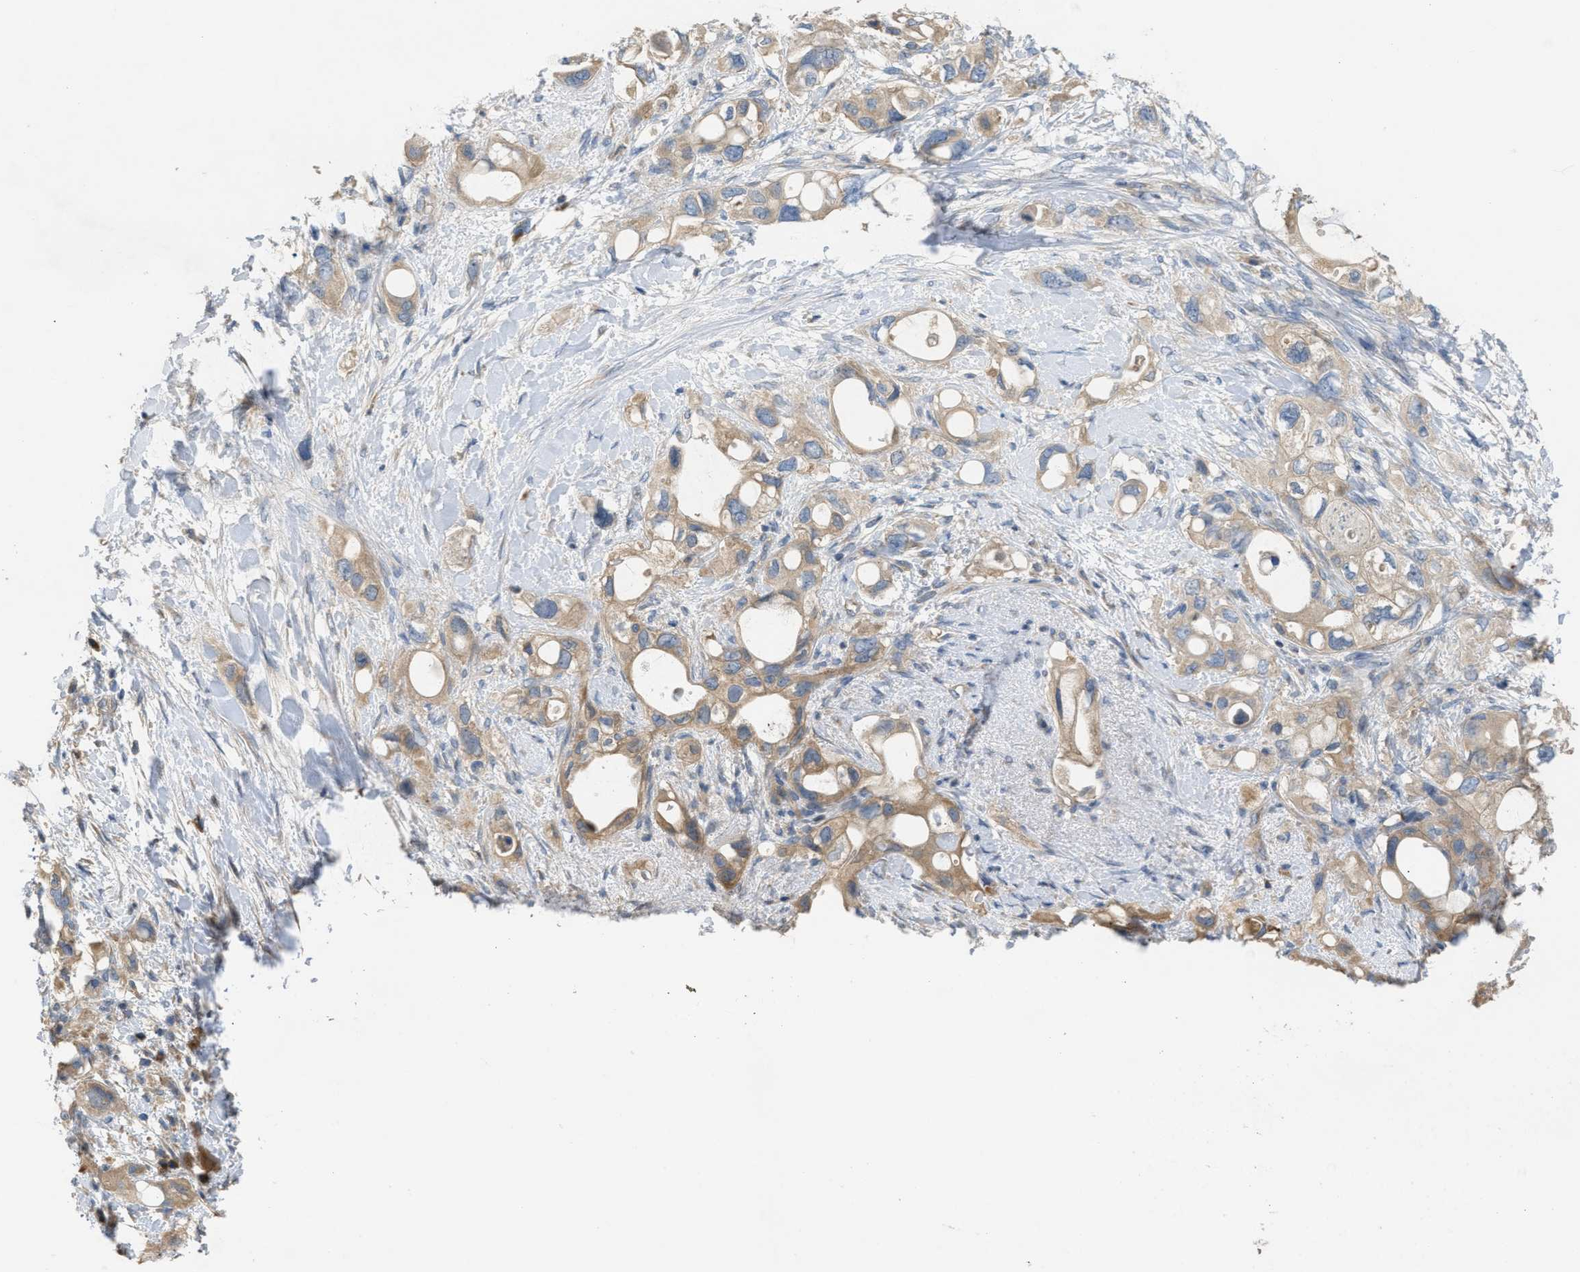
{"staining": {"intensity": "moderate", "quantity": ">75%", "location": "cytoplasmic/membranous"}, "tissue": "pancreatic cancer", "cell_type": "Tumor cells", "image_type": "cancer", "snomed": [{"axis": "morphology", "description": "Adenocarcinoma, NOS"}, {"axis": "topography", "description": "Pancreas"}], "caption": "A brown stain highlights moderate cytoplasmic/membranous staining of a protein in adenocarcinoma (pancreatic) tumor cells. (DAB (3,3'-diaminobenzidine) IHC with brightfield microscopy, high magnification).", "gene": "UBA5", "patient": {"sex": "female", "age": 56}}